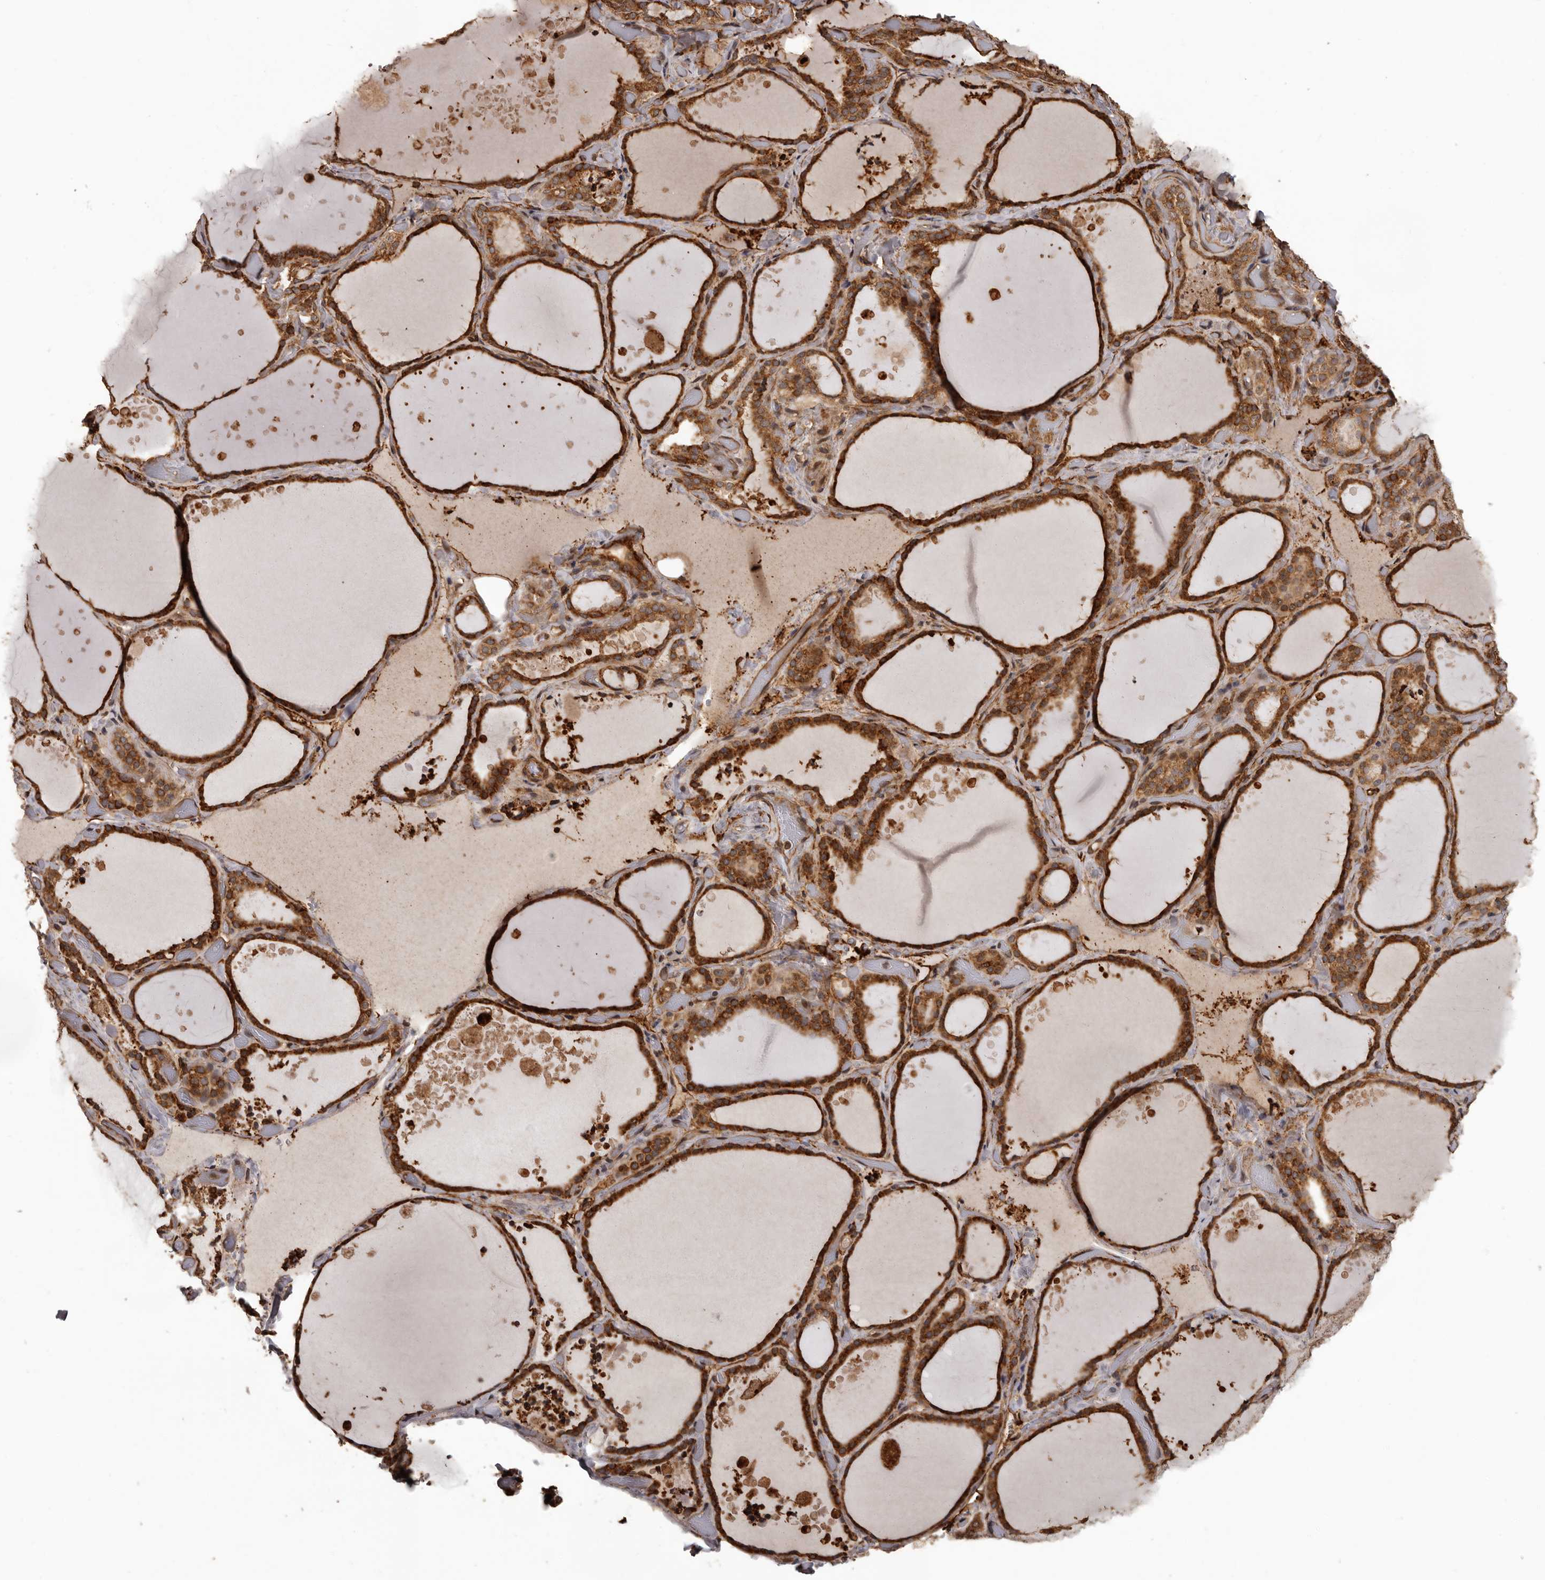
{"staining": {"intensity": "strong", "quantity": ">75%", "location": "cytoplasmic/membranous"}, "tissue": "thyroid gland", "cell_type": "Glandular cells", "image_type": "normal", "snomed": [{"axis": "morphology", "description": "Normal tissue, NOS"}, {"axis": "topography", "description": "Thyroid gland"}], "caption": "Immunohistochemical staining of benign human thyroid gland reveals >75% levels of strong cytoplasmic/membranous protein positivity in approximately >75% of glandular cells.", "gene": "SLITRK6", "patient": {"sex": "female", "age": 44}}